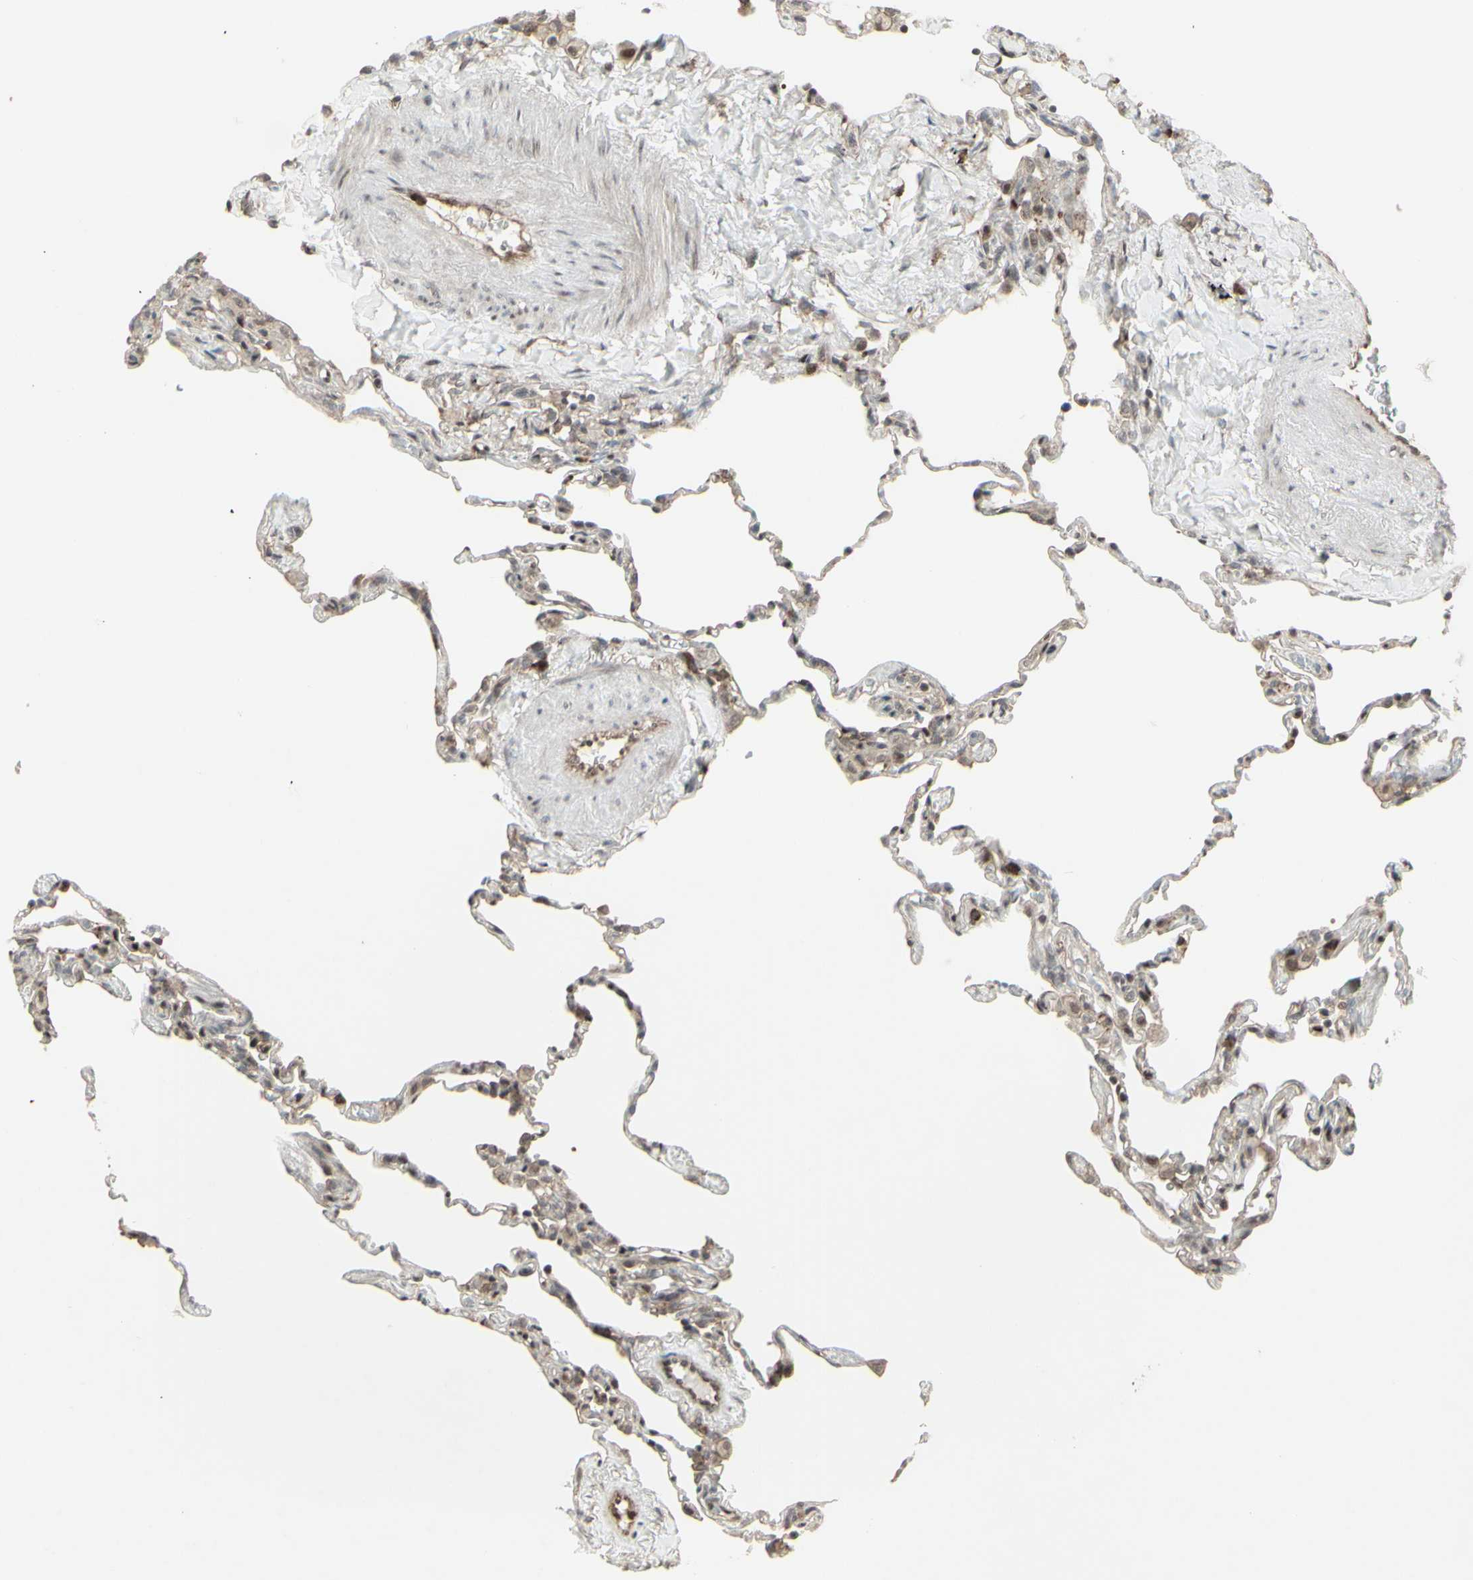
{"staining": {"intensity": "weak", "quantity": "<25%", "location": "cytoplasmic/membranous"}, "tissue": "lung", "cell_type": "Alveolar cells", "image_type": "normal", "snomed": [{"axis": "morphology", "description": "Normal tissue, NOS"}, {"axis": "topography", "description": "Lung"}], "caption": "Immunohistochemistry photomicrograph of normal lung: lung stained with DAB displays no significant protein expression in alveolar cells.", "gene": "CD33", "patient": {"sex": "male", "age": 59}}